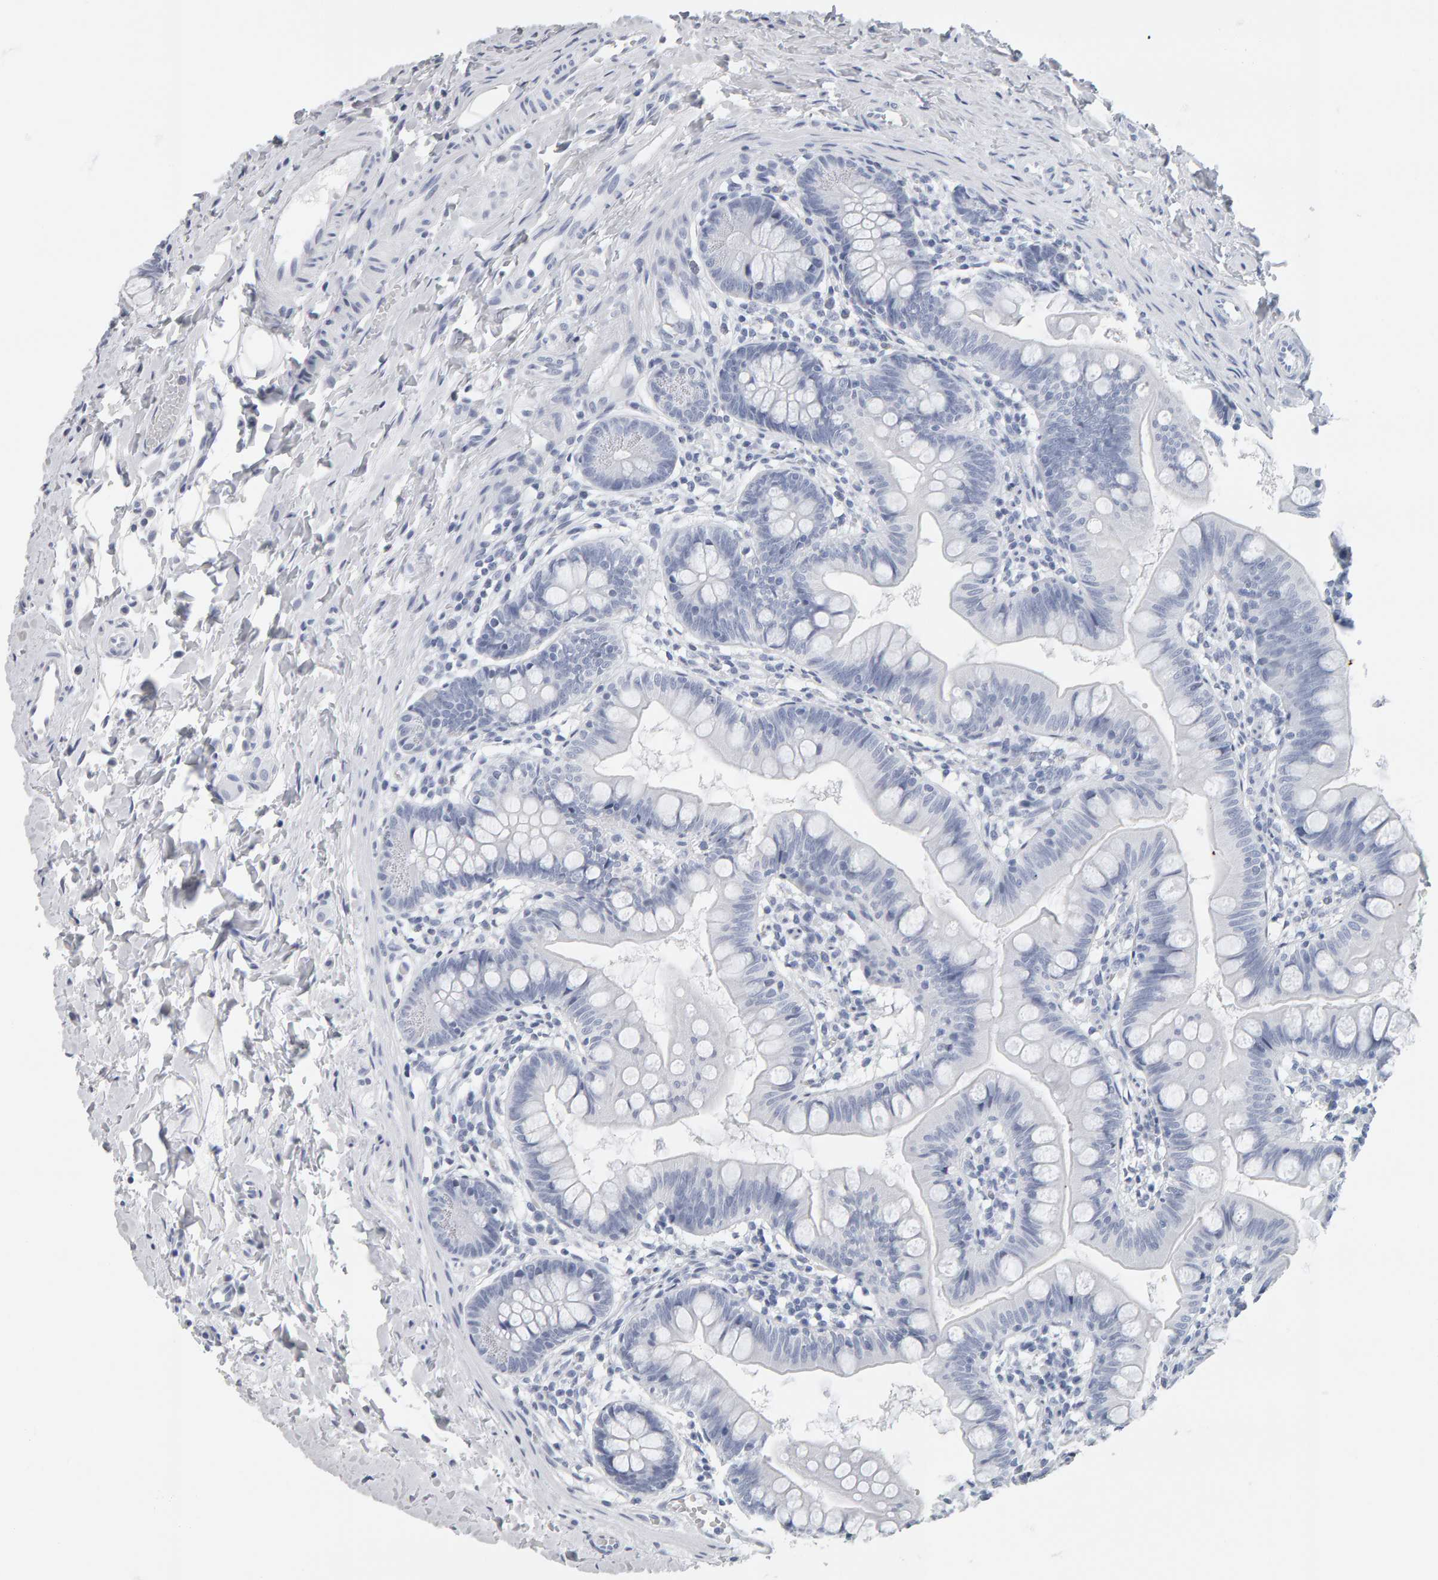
{"staining": {"intensity": "negative", "quantity": "none", "location": "none"}, "tissue": "small intestine", "cell_type": "Glandular cells", "image_type": "normal", "snomed": [{"axis": "morphology", "description": "Normal tissue, NOS"}, {"axis": "topography", "description": "Small intestine"}], "caption": "The image shows no significant positivity in glandular cells of small intestine.", "gene": "SPACA3", "patient": {"sex": "male", "age": 7}}